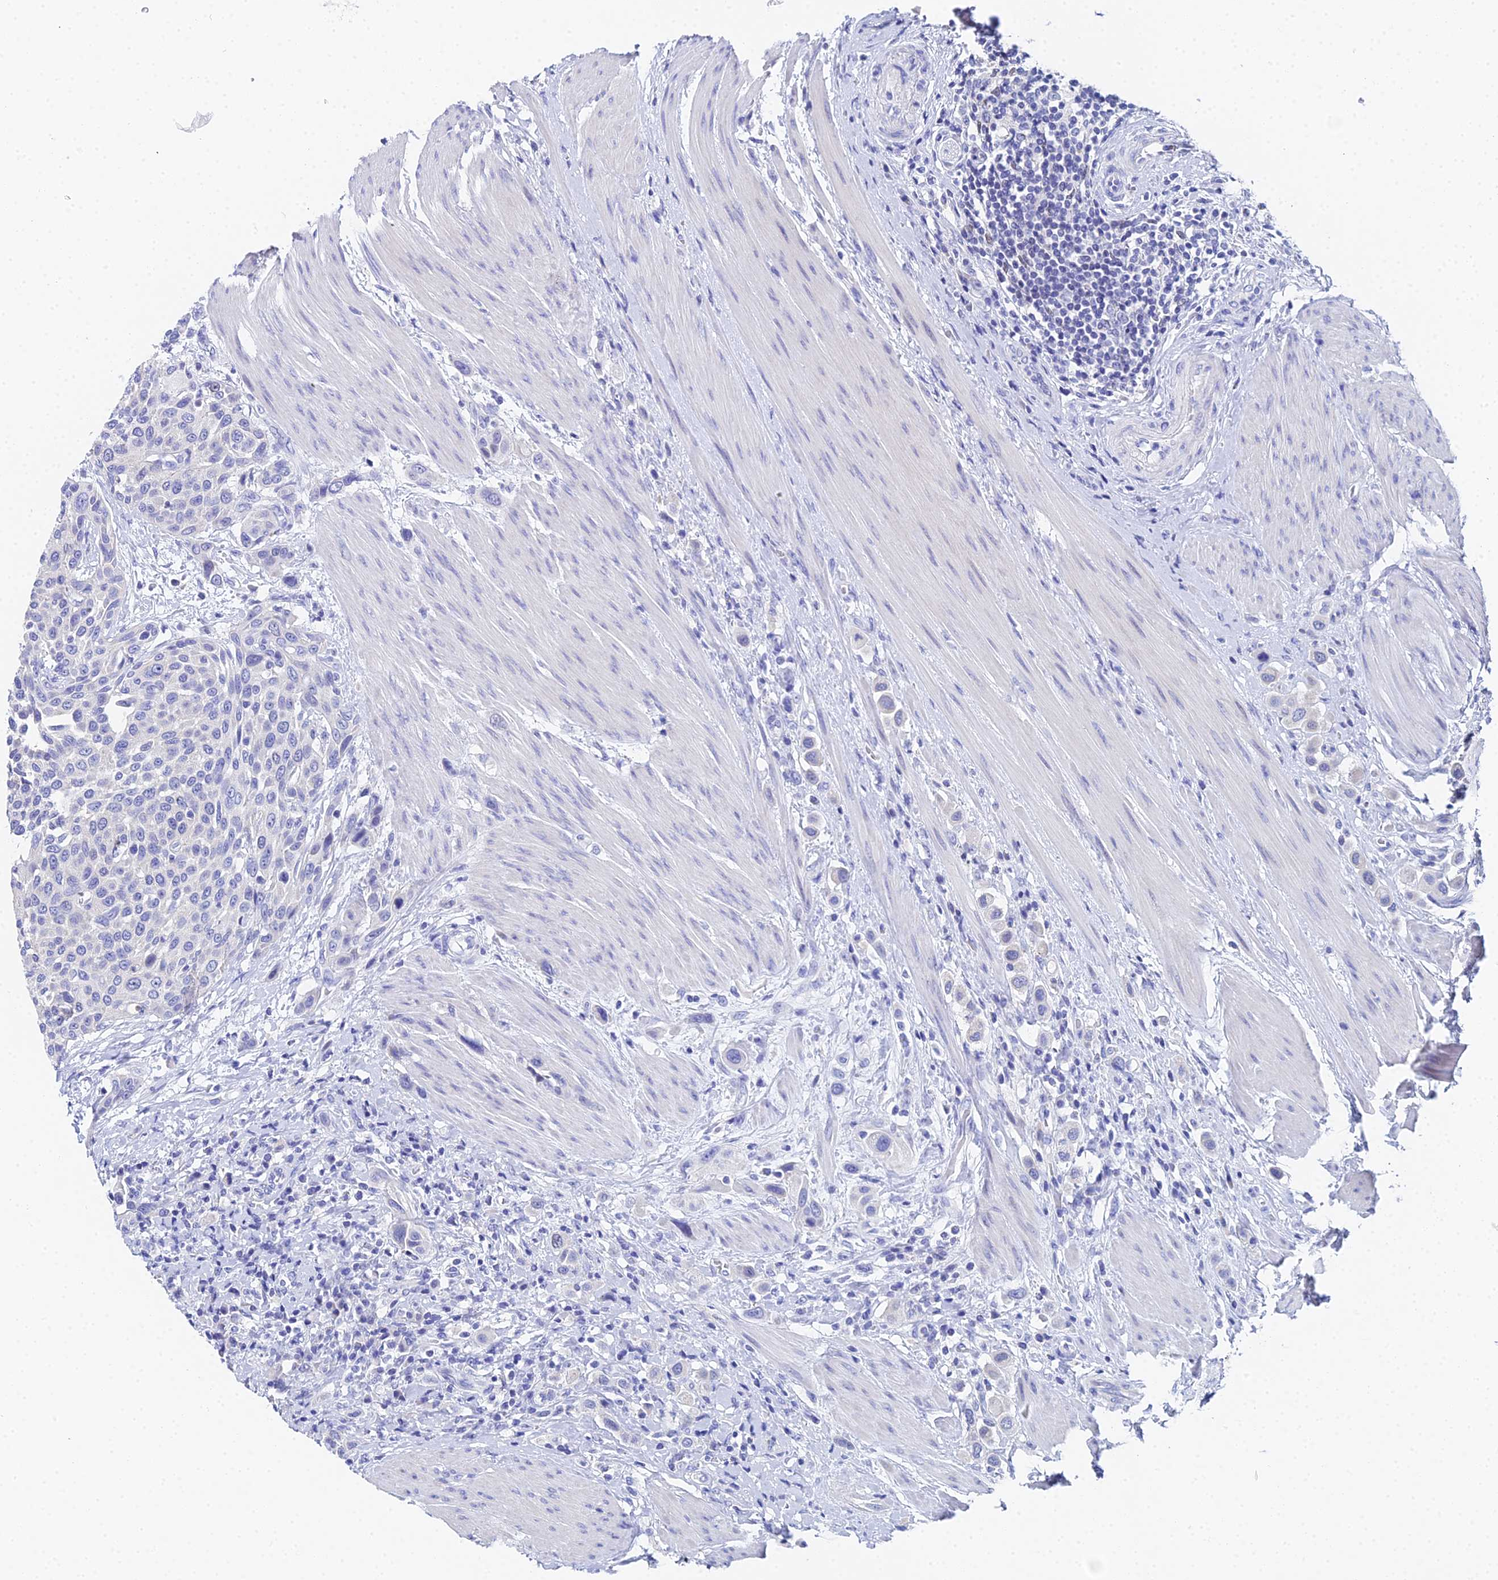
{"staining": {"intensity": "negative", "quantity": "none", "location": "none"}, "tissue": "urothelial cancer", "cell_type": "Tumor cells", "image_type": "cancer", "snomed": [{"axis": "morphology", "description": "Urothelial carcinoma, High grade"}, {"axis": "topography", "description": "Urinary bladder"}], "caption": "Immunohistochemistry of human high-grade urothelial carcinoma shows no expression in tumor cells.", "gene": "OCM", "patient": {"sex": "male", "age": 50}}